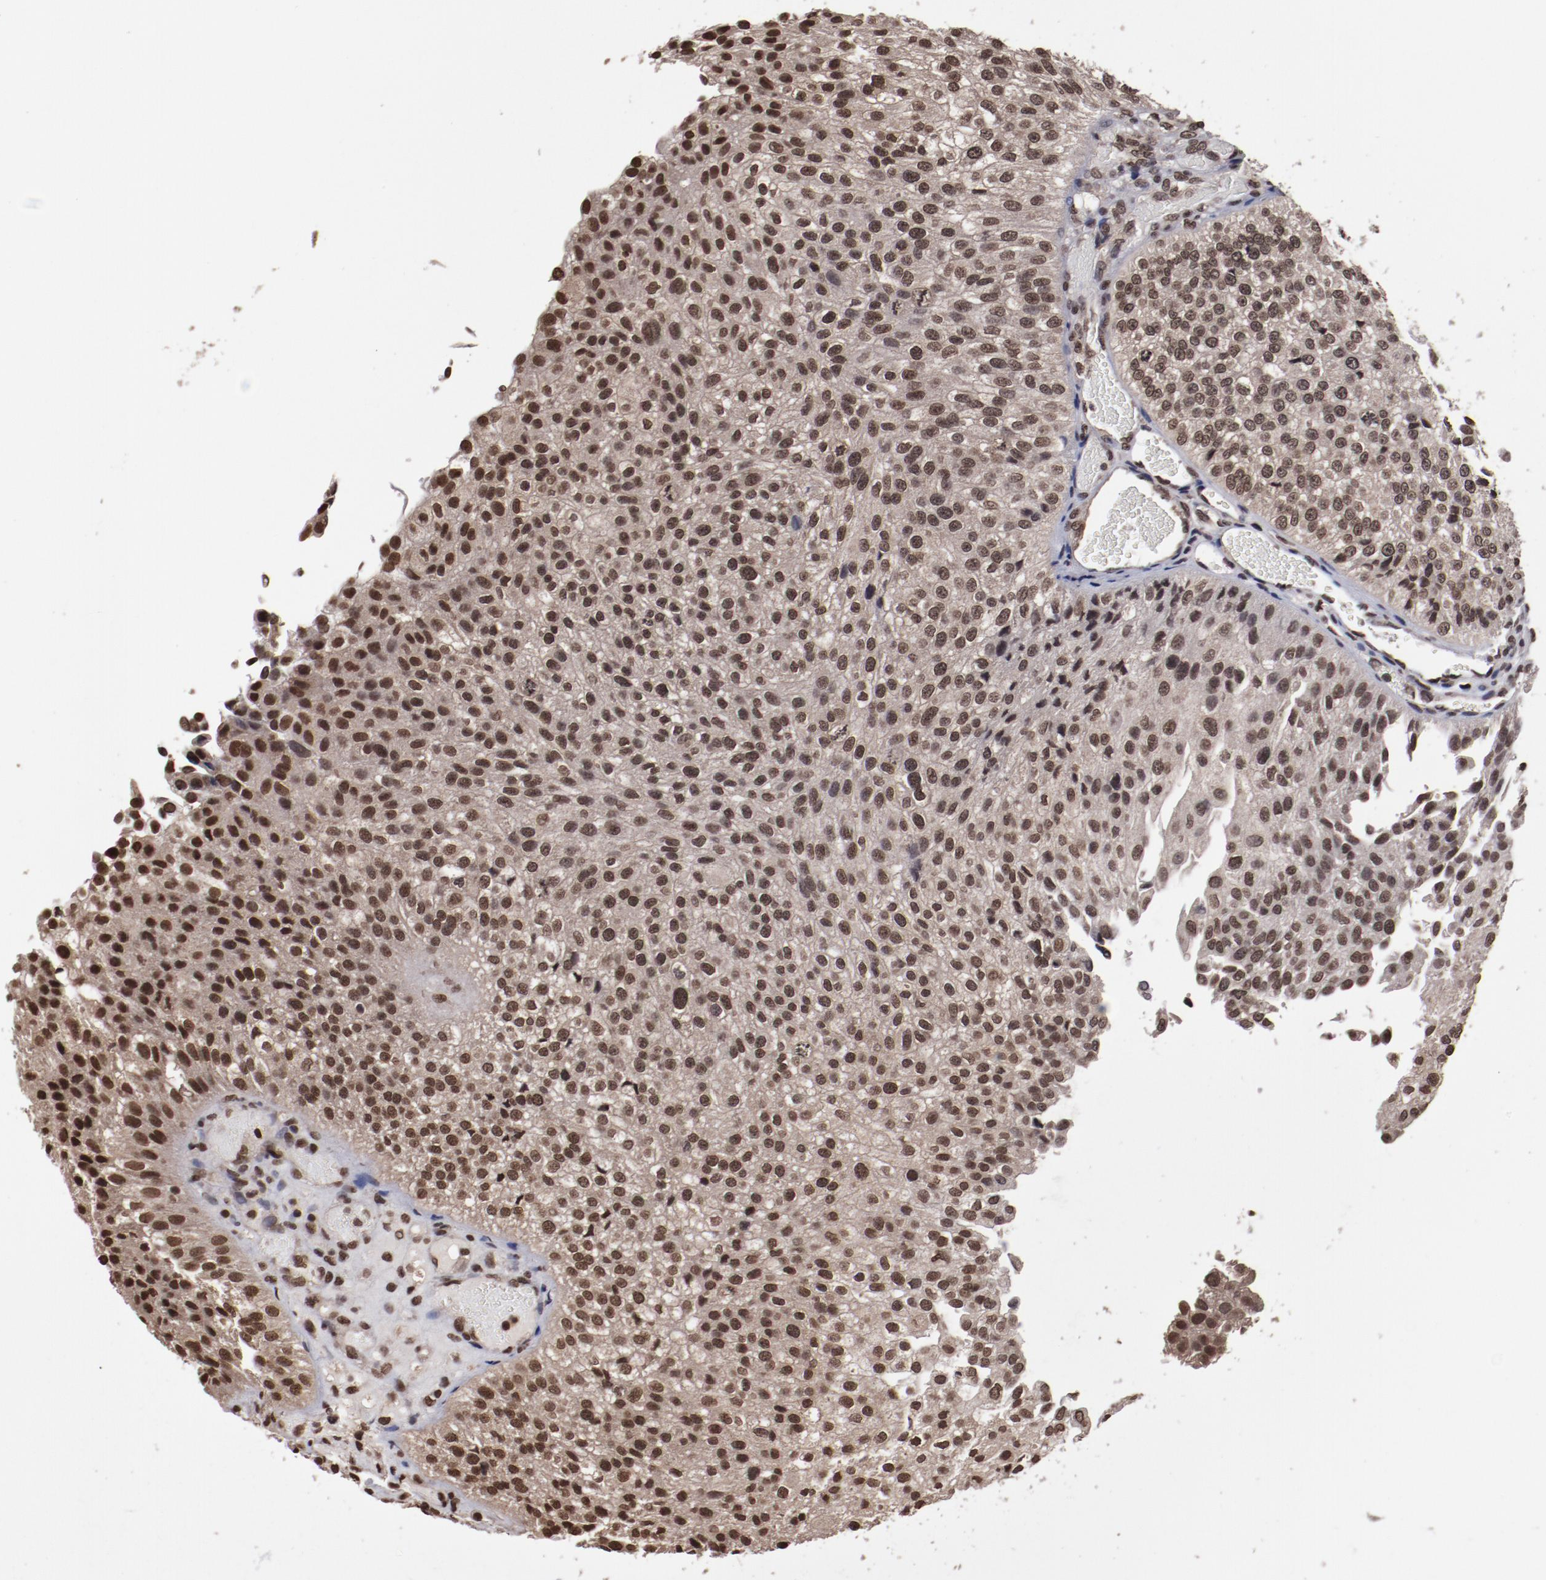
{"staining": {"intensity": "moderate", "quantity": ">75%", "location": "nuclear"}, "tissue": "urothelial cancer", "cell_type": "Tumor cells", "image_type": "cancer", "snomed": [{"axis": "morphology", "description": "Urothelial carcinoma, Low grade"}, {"axis": "topography", "description": "Urinary bladder"}], "caption": "This image demonstrates immunohistochemistry (IHC) staining of low-grade urothelial carcinoma, with medium moderate nuclear expression in approximately >75% of tumor cells.", "gene": "AKT1", "patient": {"sex": "female", "age": 89}}